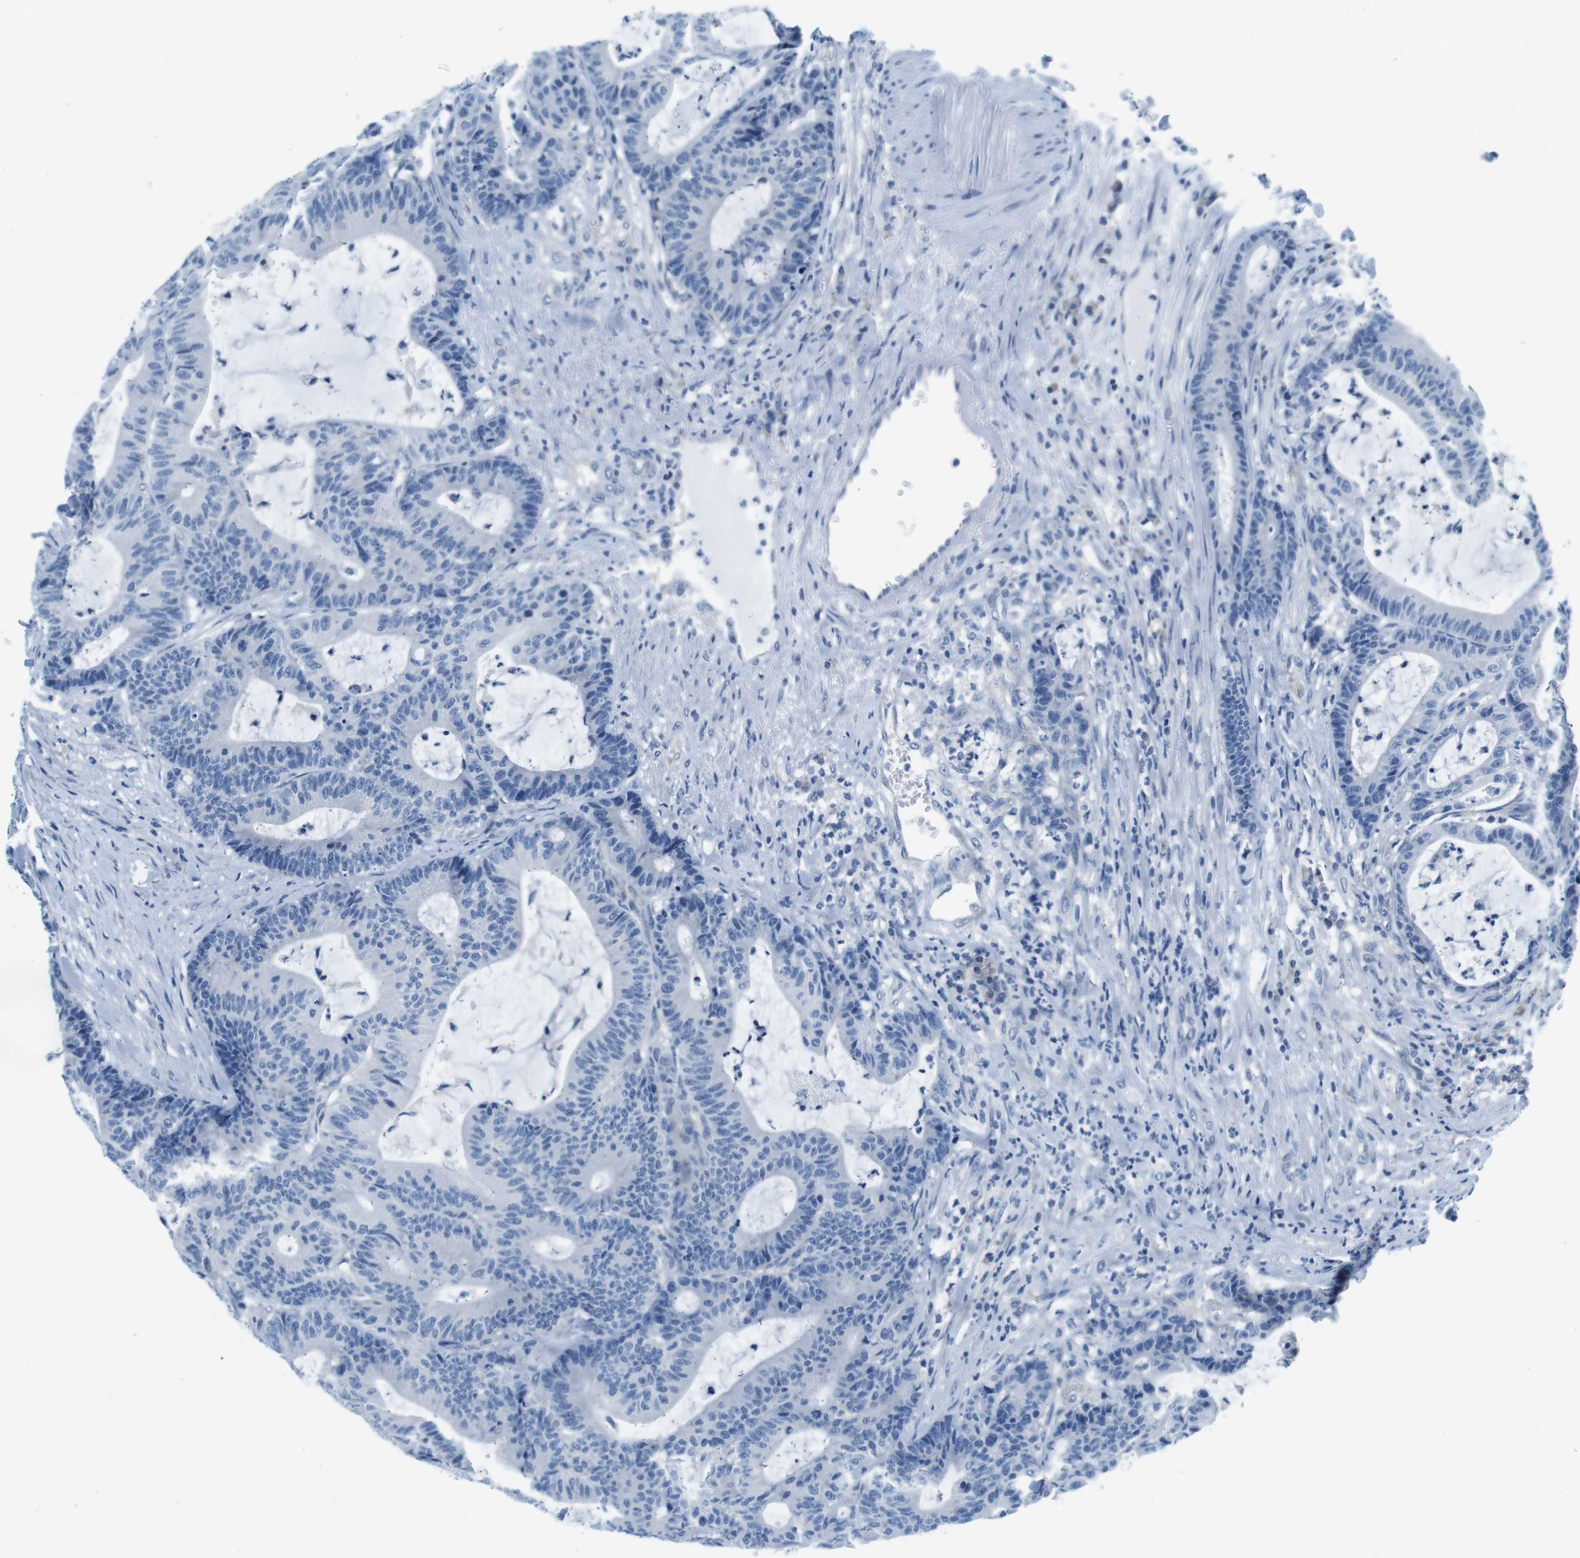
{"staining": {"intensity": "negative", "quantity": "none", "location": "none"}, "tissue": "colorectal cancer", "cell_type": "Tumor cells", "image_type": "cancer", "snomed": [{"axis": "morphology", "description": "Adenocarcinoma, NOS"}, {"axis": "topography", "description": "Colon"}], "caption": "IHC of adenocarcinoma (colorectal) reveals no expression in tumor cells. The staining was performed using DAB to visualize the protein expression in brown, while the nuclei were stained in blue with hematoxylin (Magnification: 20x).", "gene": "EIF2B5", "patient": {"sex": "female", "age": 84}}